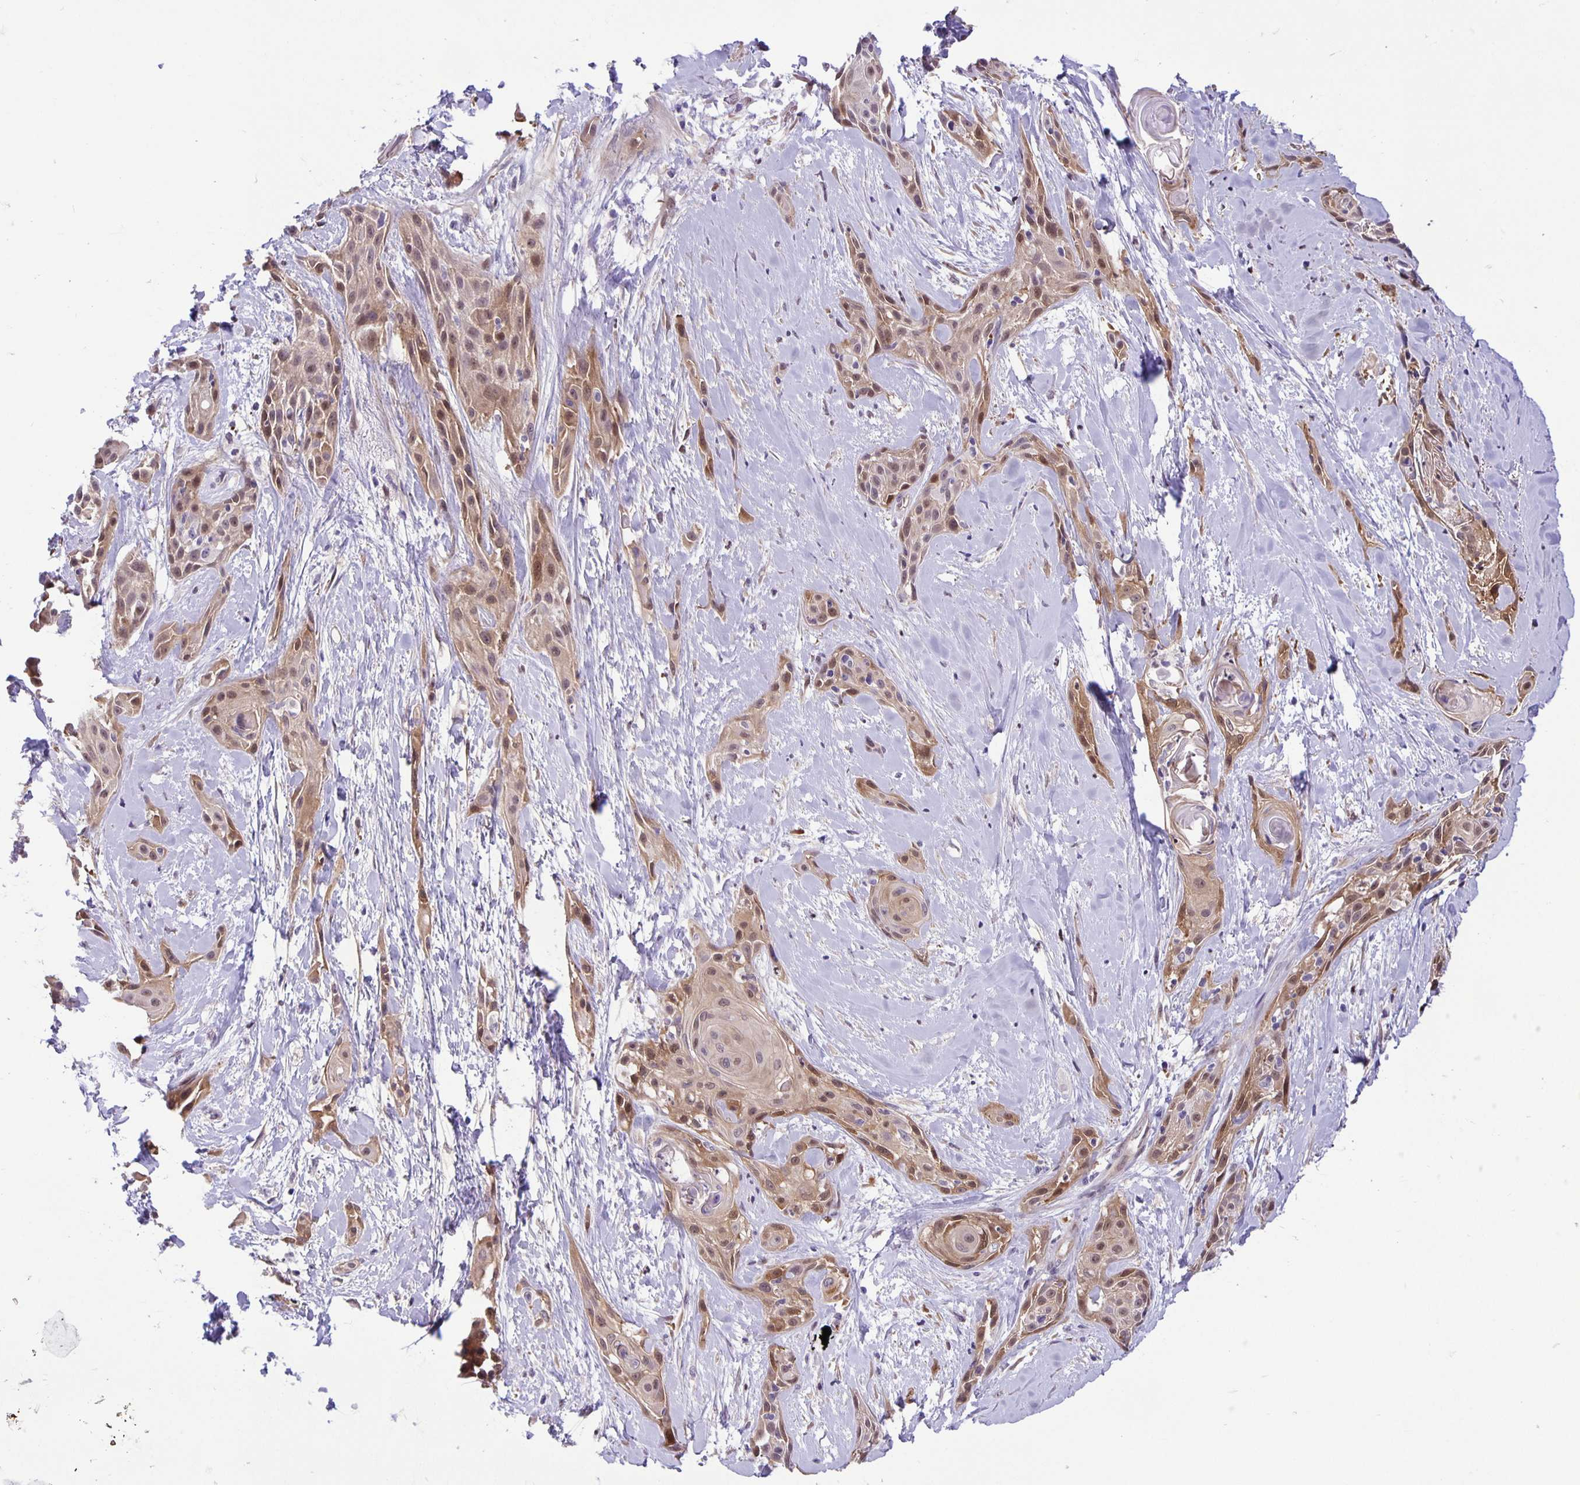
{"staining": {"intensity": "moderate", "quantity": "25%-75%", "location": "cytoplasmic/membranous,nuclear"}, "tissue": "skin cancer", "cell_type": "Tumor cells", "image_type": "cancer", "snomed": [{"axis": "morphology", "description": "Squamous cell carcinoma, NOS"}, {"axis": "topography", "description": "Skin"}, {"axis": "topography", "description": "Anal"}], "caption": "Moderate cytoplasmic/membranous and nuclear protein expression is seen in about 25%-75% of tumor cells in skin cancer (squamous cell carcinoma). (IHC, brightfield microscopy, high magnification).", "gene": "TAX1BP3", "patient": {"sex": "male", "age": 64}}